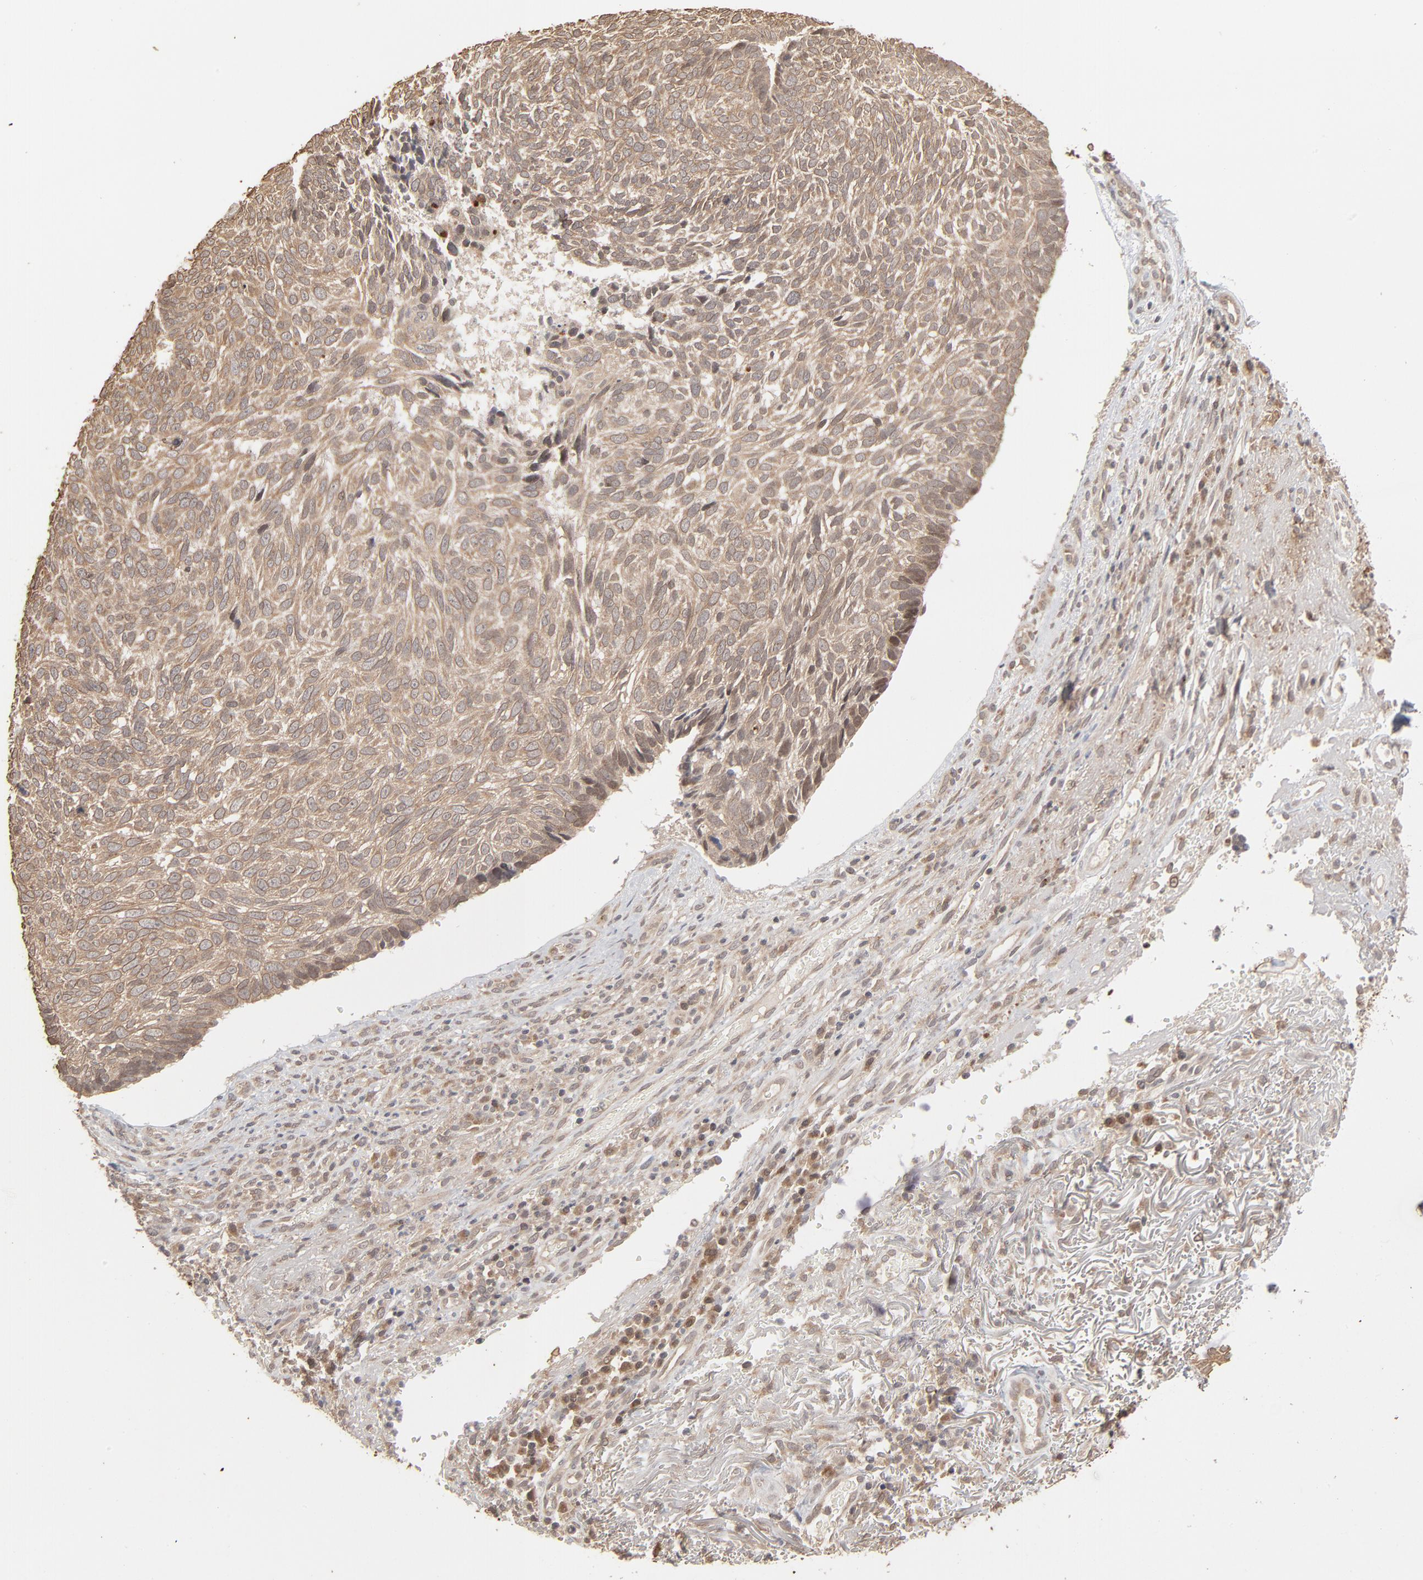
{"staining": {"intensity": "weak", "quantity": ">75%", "location": "cytoplasmic/membranous"}, "tissue": "skin cancer", "cell_type": "Tumor cells", "image_type": "cancer", "snomed": [{"axis": "morphology", "description": "Basal cell carcinoma"}, {"axis": "topography", "description": "Skin"}], "caption": "IHC micrograph of neoplastic tissue: human skin basal cell carcinoma stained using immunohistochemistry demonstrates low levels of weak protein expression localized specifically in the cytoplasmic/membranous of tumor cells, appearing as a cytoplasmic/membranous brown color.", "gene": "SCFD1", "patient": {"sex": "male", "age": 72}}